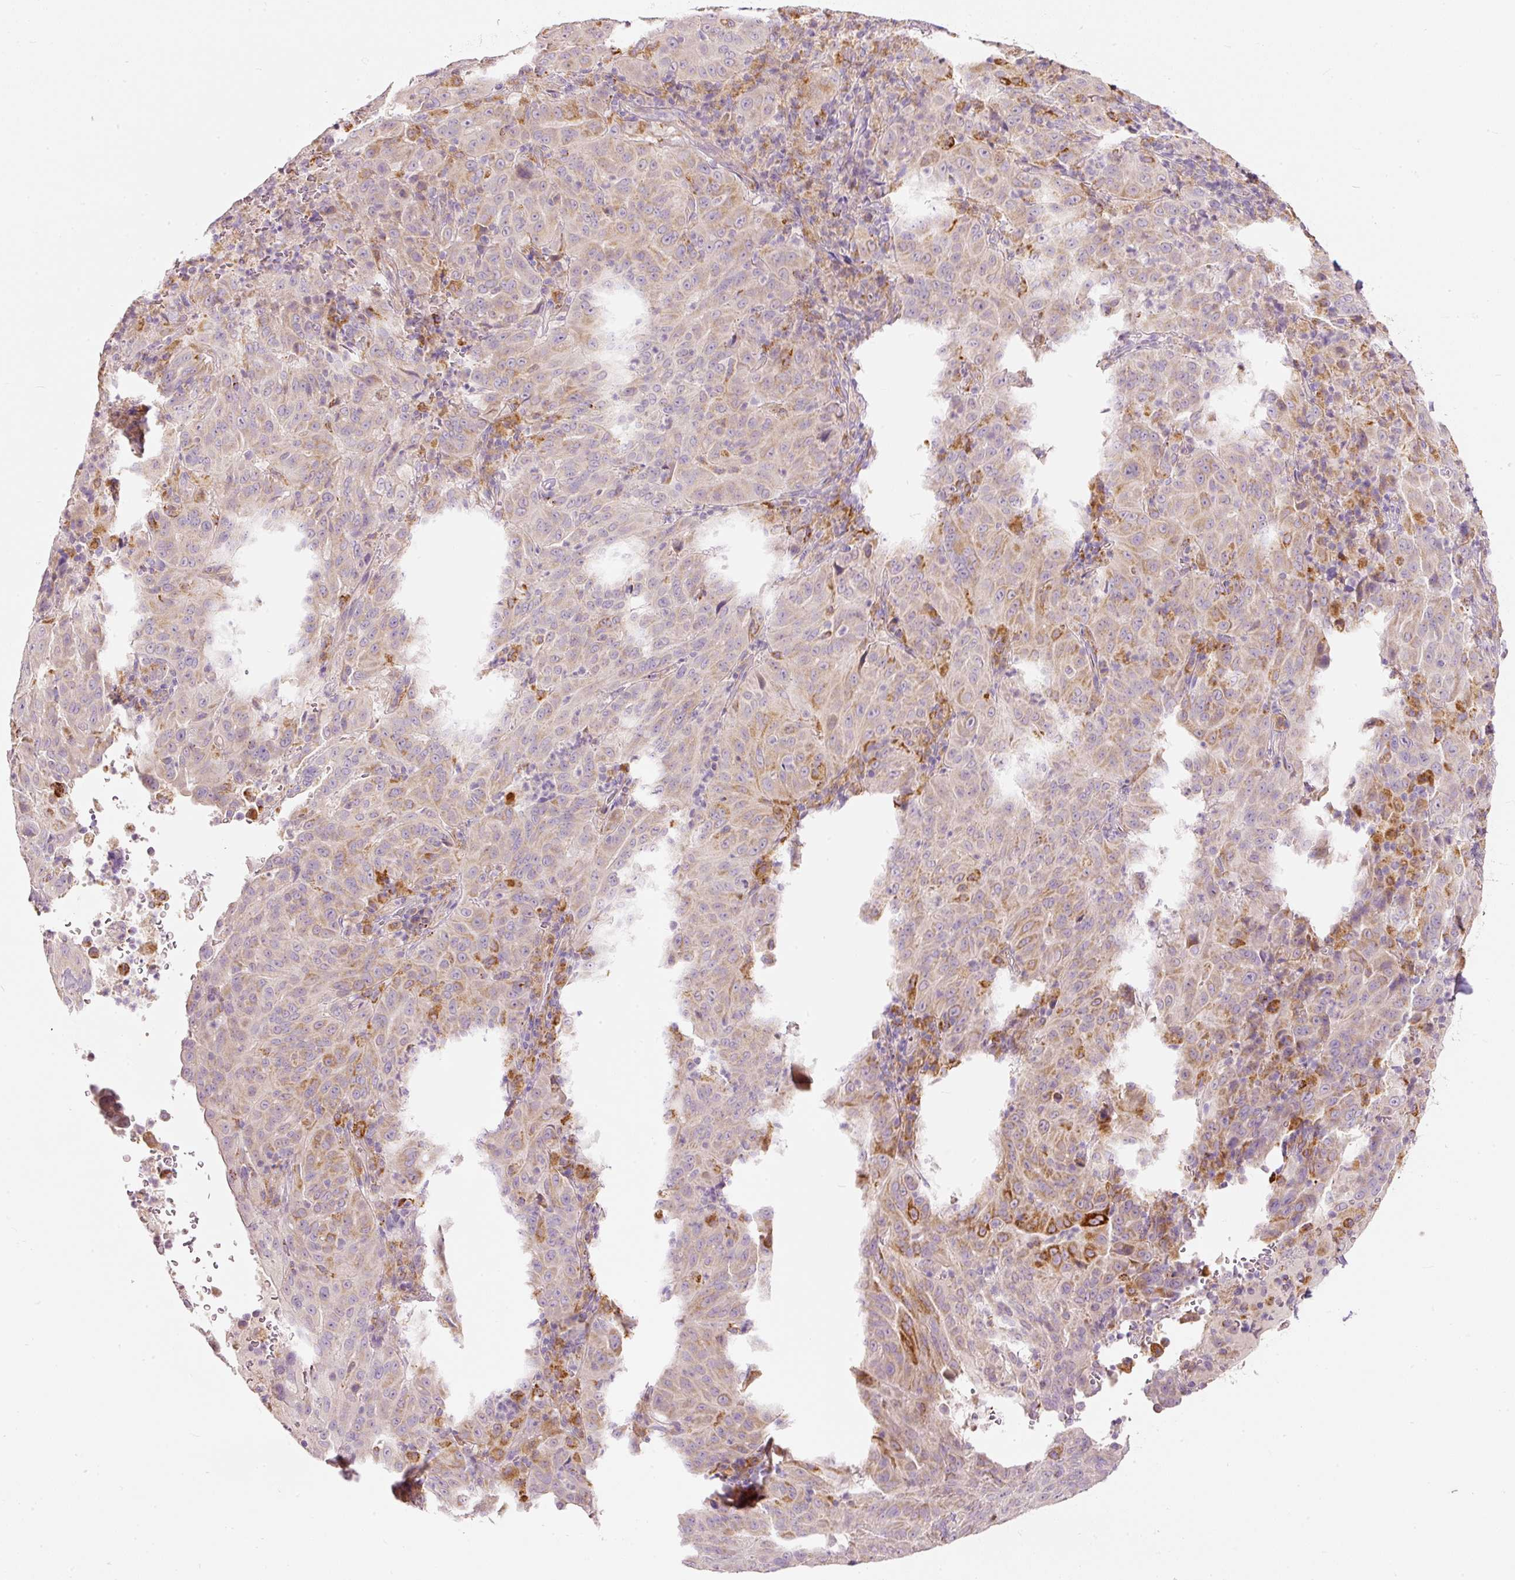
{"staining": {"intensity": "strong", "quantity": "<25%", "location": "cytoplasmic/membranous"}, "tissue": "pancreatic cancer", "cell_type": "Tumor cells", "image_type": "cancer", "snomed": [{"axis": "morphology", "description": "Adenocarcinoma, NOS"}, {"axis": "topography", "description": "Pancreas"}], "caption": "Tumor cells show medium levels of strong cytoplasmic/membranous positivity in approximately <25% of cells in human pancreatic cancer (adenocarcinoma).", "gene": "MTHFD2", "patient": {"sex": "male", "age": 63}}